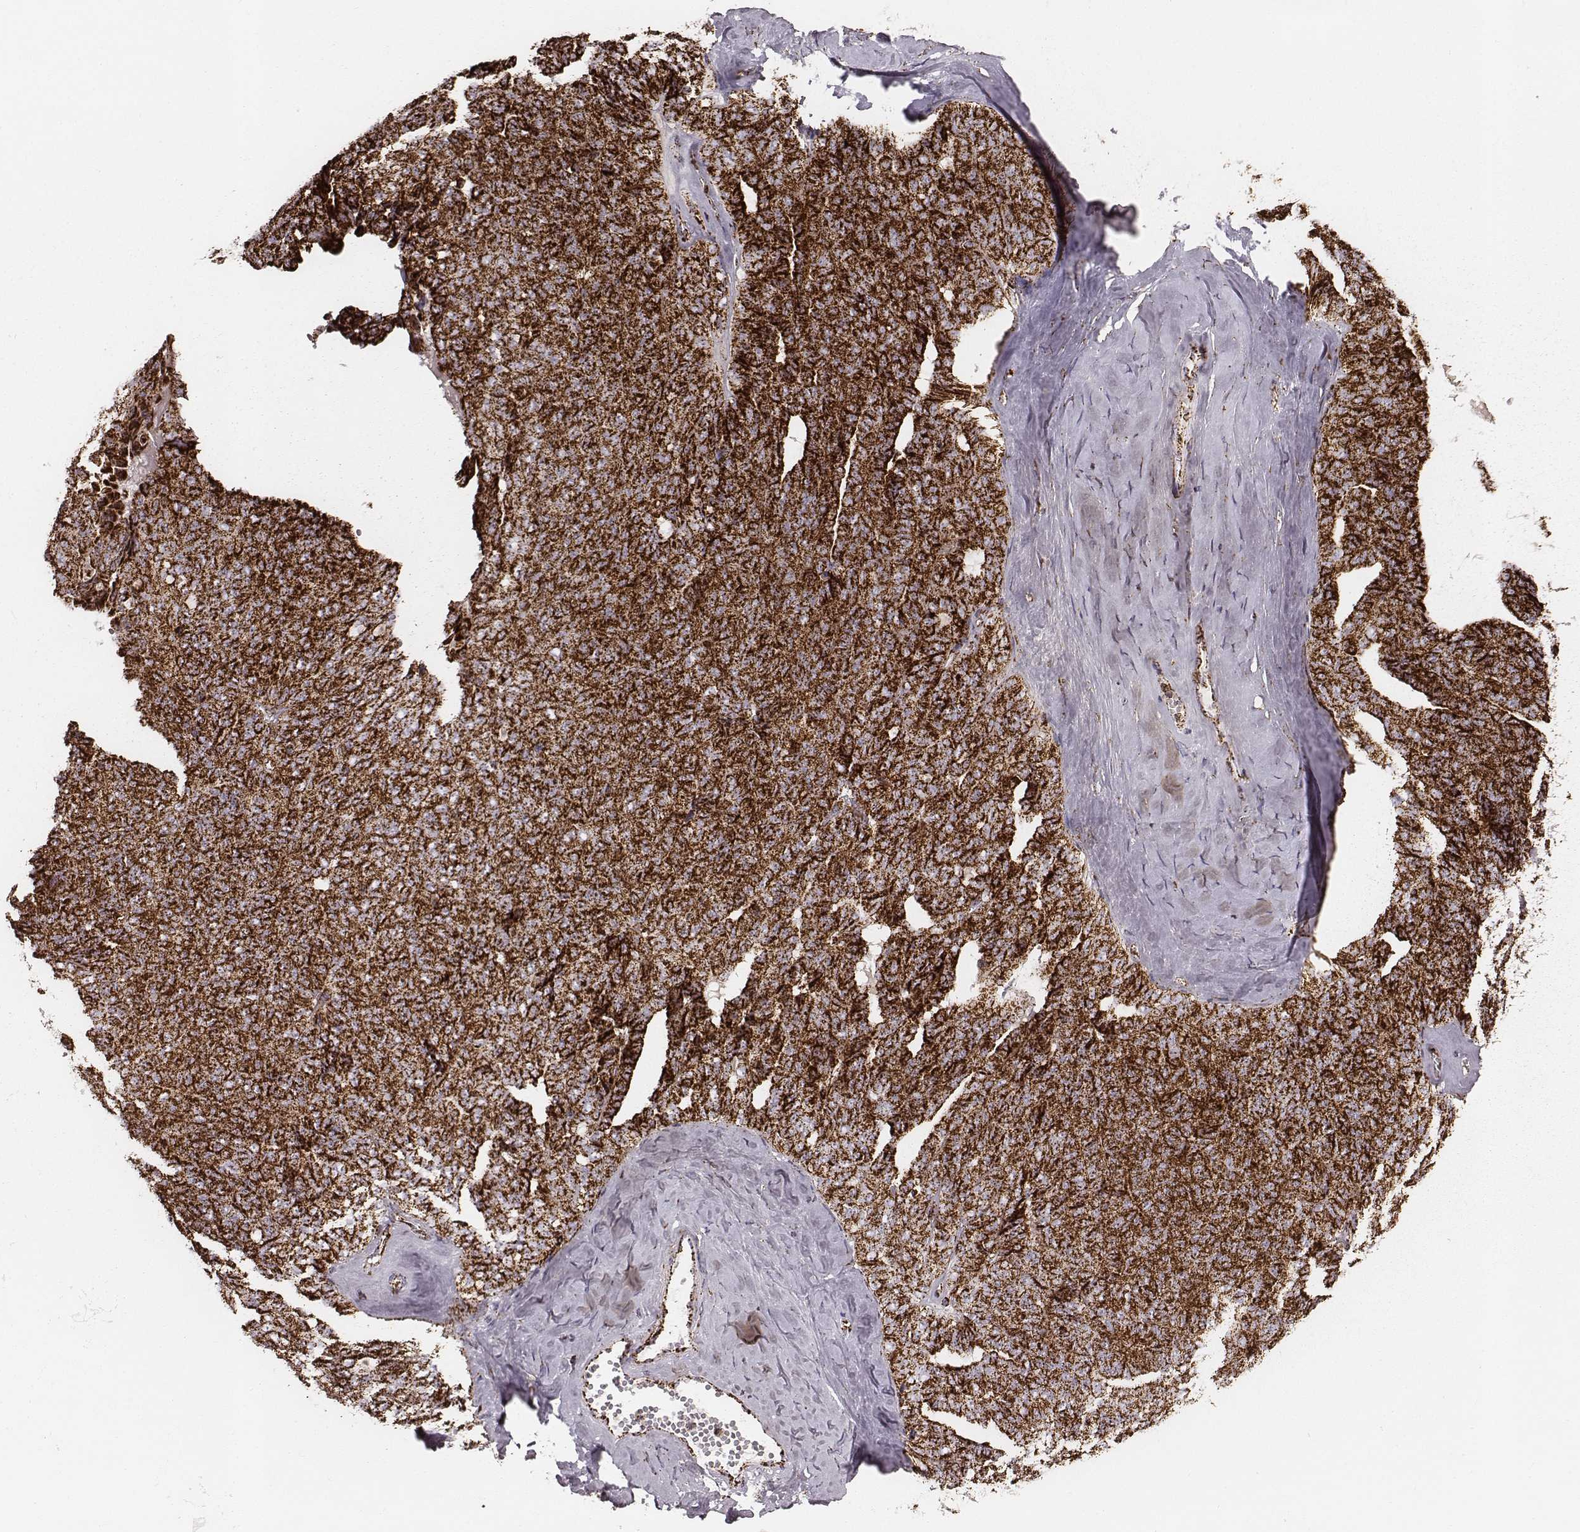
{"staining": {"intensity": "strong", "quantity": ">75%", "location": "cytoplasmic/membranous"}, "tissue": "ovarian cancer", "cell_type": "Tumor cells", "image_type": "cancer", "snomed": [{"axis": "morphology", "description": "Cystadenocarcinoma, serous, NOS"}, {"axis": "topography", "description": "Ovary"}], "caption": "This is an image of immunohistochemistry staining of ovarian serous cystadenocarcinoma, which shows strong staining in the cytoplasmic/membranous of tumor cells.", "gene": "TUFM", "patient": {"sex": "female", "age": 71}}